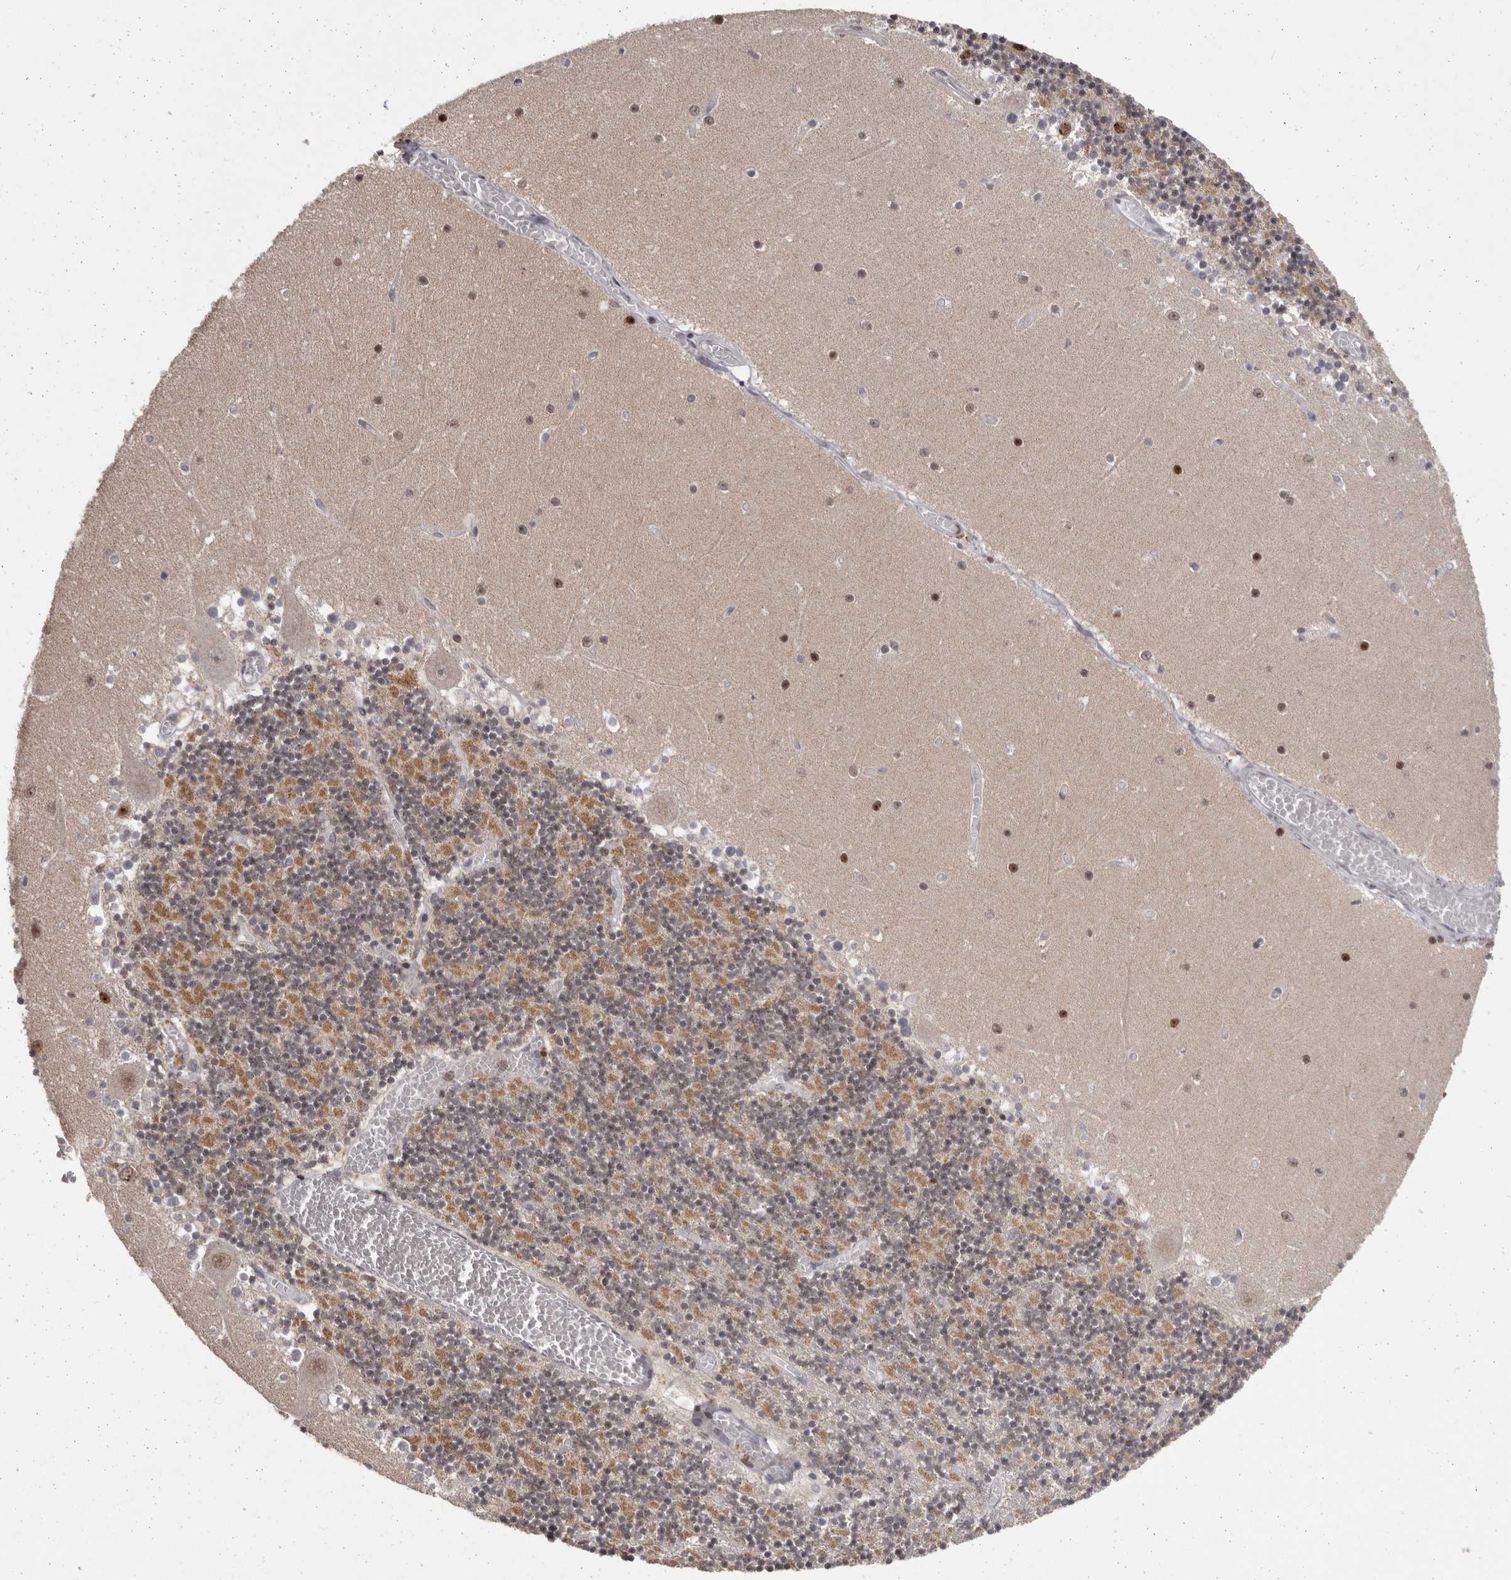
{"staining": {"intensity": "moderate", "quantity": ">75%", "location": "cytoplasmic/membranous"}, "tissue": "cerebellum", "cell_type": "Cells in granular layer", "image_type": "normal", "snomed": [{"axis": "morphology", "description": "Normal tissue, NOS"}, {"axis": "topography", "description": "Cerebellum"}], "caption": "A brown stain shows moderate cytoplasmic/membranous positivity of a protein in cells in granular layer of normal cerebellum. The protein is stained brown, and the nuclei are stained in blue (DAB (3,3'-diaminobenzidine) IHC with brightfield microscopy, high magnification).", "gene": "C17orf99", "patient": {"sex": "female", "age": 28}}